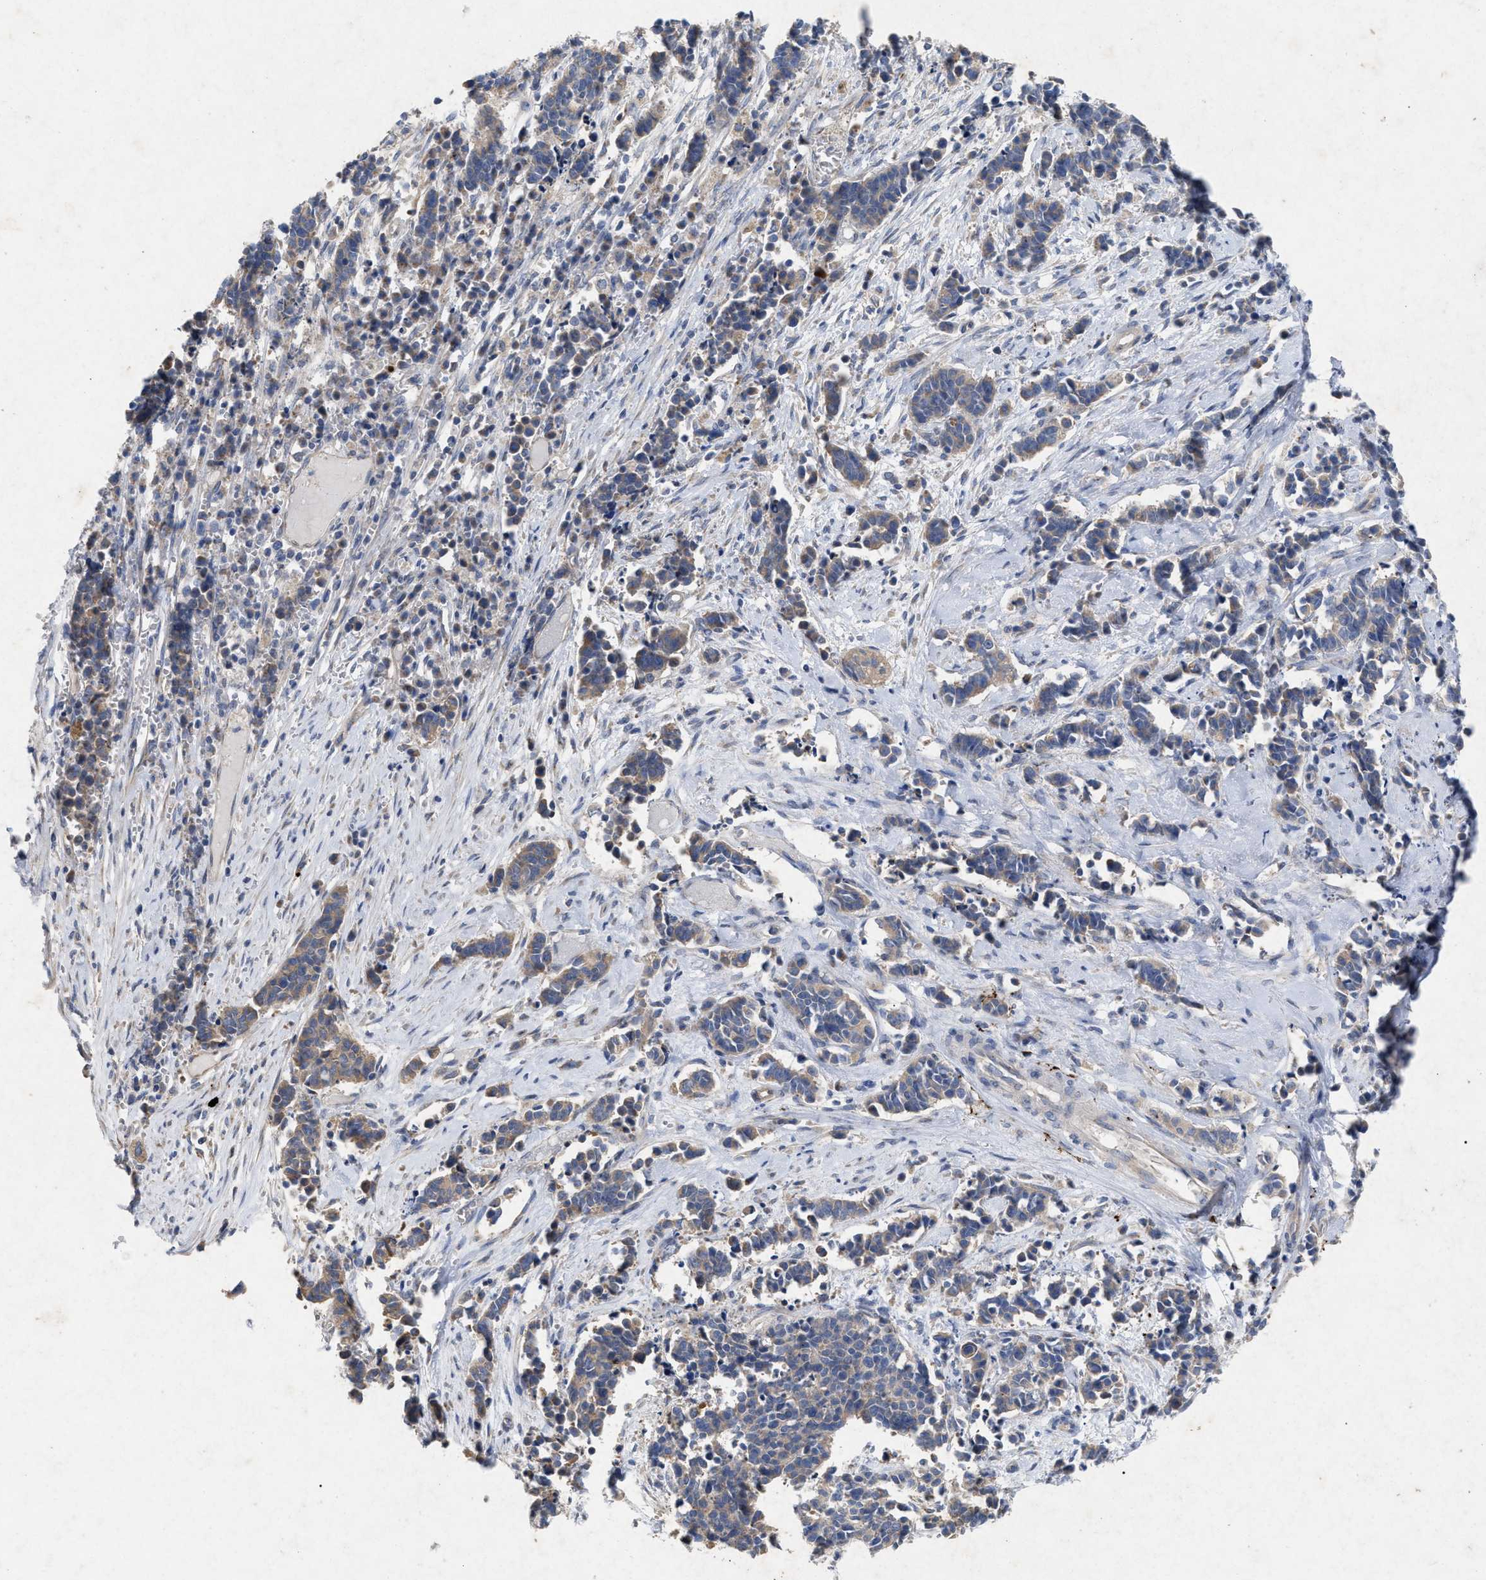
{"staining": {"intensity": "weak", "quantity": "25%-75%", "location": "cytoplasmic/membranous"}, "tissue": "cervical cancer", "cell_type": "Tumor cells", "image_type": "cancer", "snomed": [{"axis": "morphology", "description": "Squamous cell carcinoma, NOS"}, {"axis": "topography", "description": "Cervix"}], "caption": "This is a micrograph of immunohistochemistry (IHC) staining of cervical cancer, which shows weak expression in the cytoplasmic/membranous of tumor cells.", "gene": "VIP", "patient": {"sex": "female", "age": 35}}